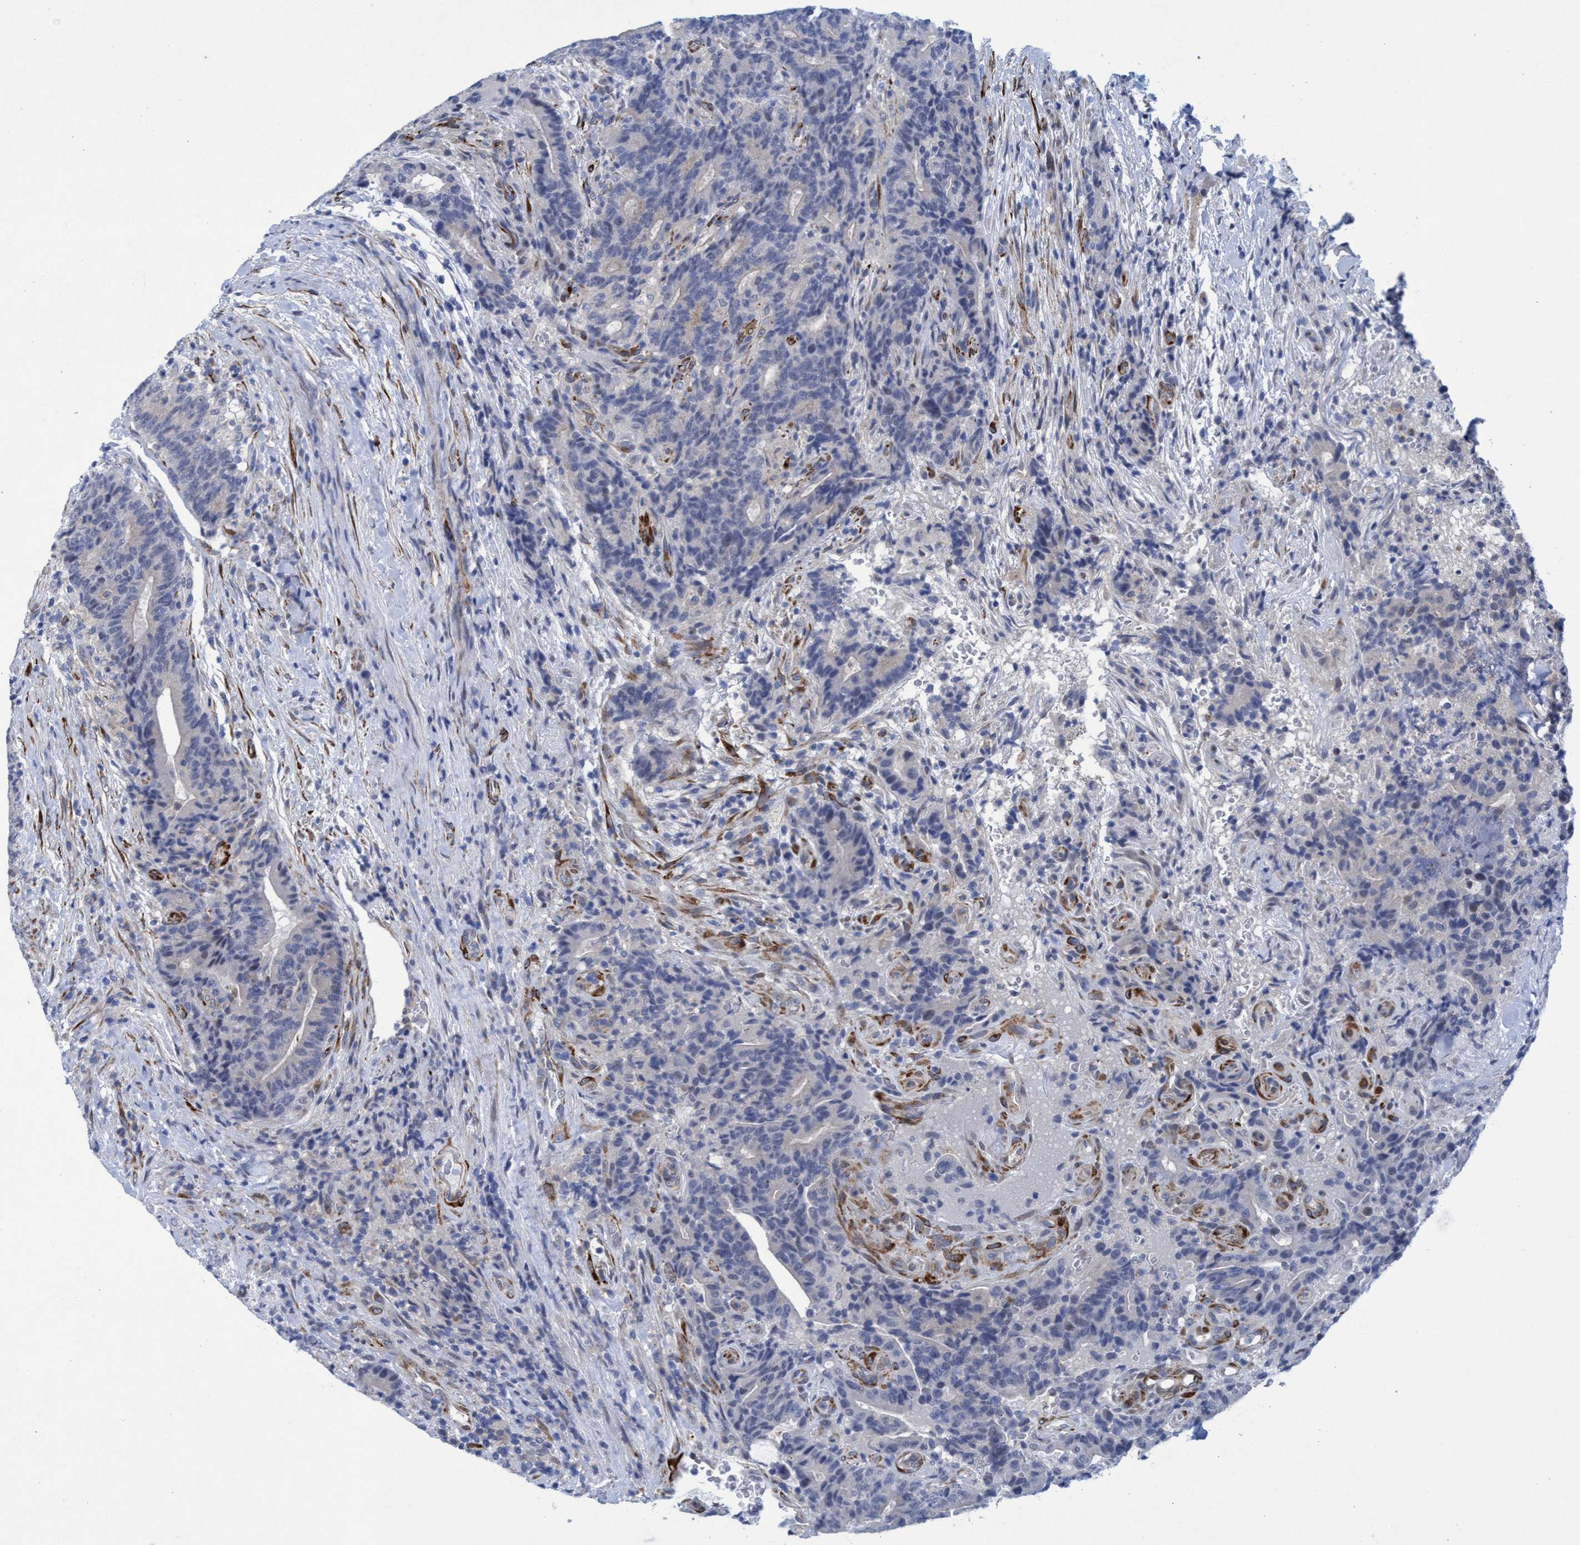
{"staining": {"intensity": "negative", "quantity": "none", "location": "none"}, "tissue": "colorectal cancer", "cell_type": "Tumor cells", "image_type": "cancer", "snomed": [{"axis": "morphology", "description": "Normal tissue, NOS"}, {"axis": "morphology", "description": "Adenocarcinoma, NOS"}, {"axis": "topography", "description": "Colon"}], "caption": "Immunohistochemistry (IHC) image of colorectal adenocarcinoma stained for a protein (brown), which reveals no positivity in tumor cells. (Immunohistochemistry, brightfield microscopy, high magnification).", "gene": "SLC43A2", "patient": {"sex": "female", "age": 75}}